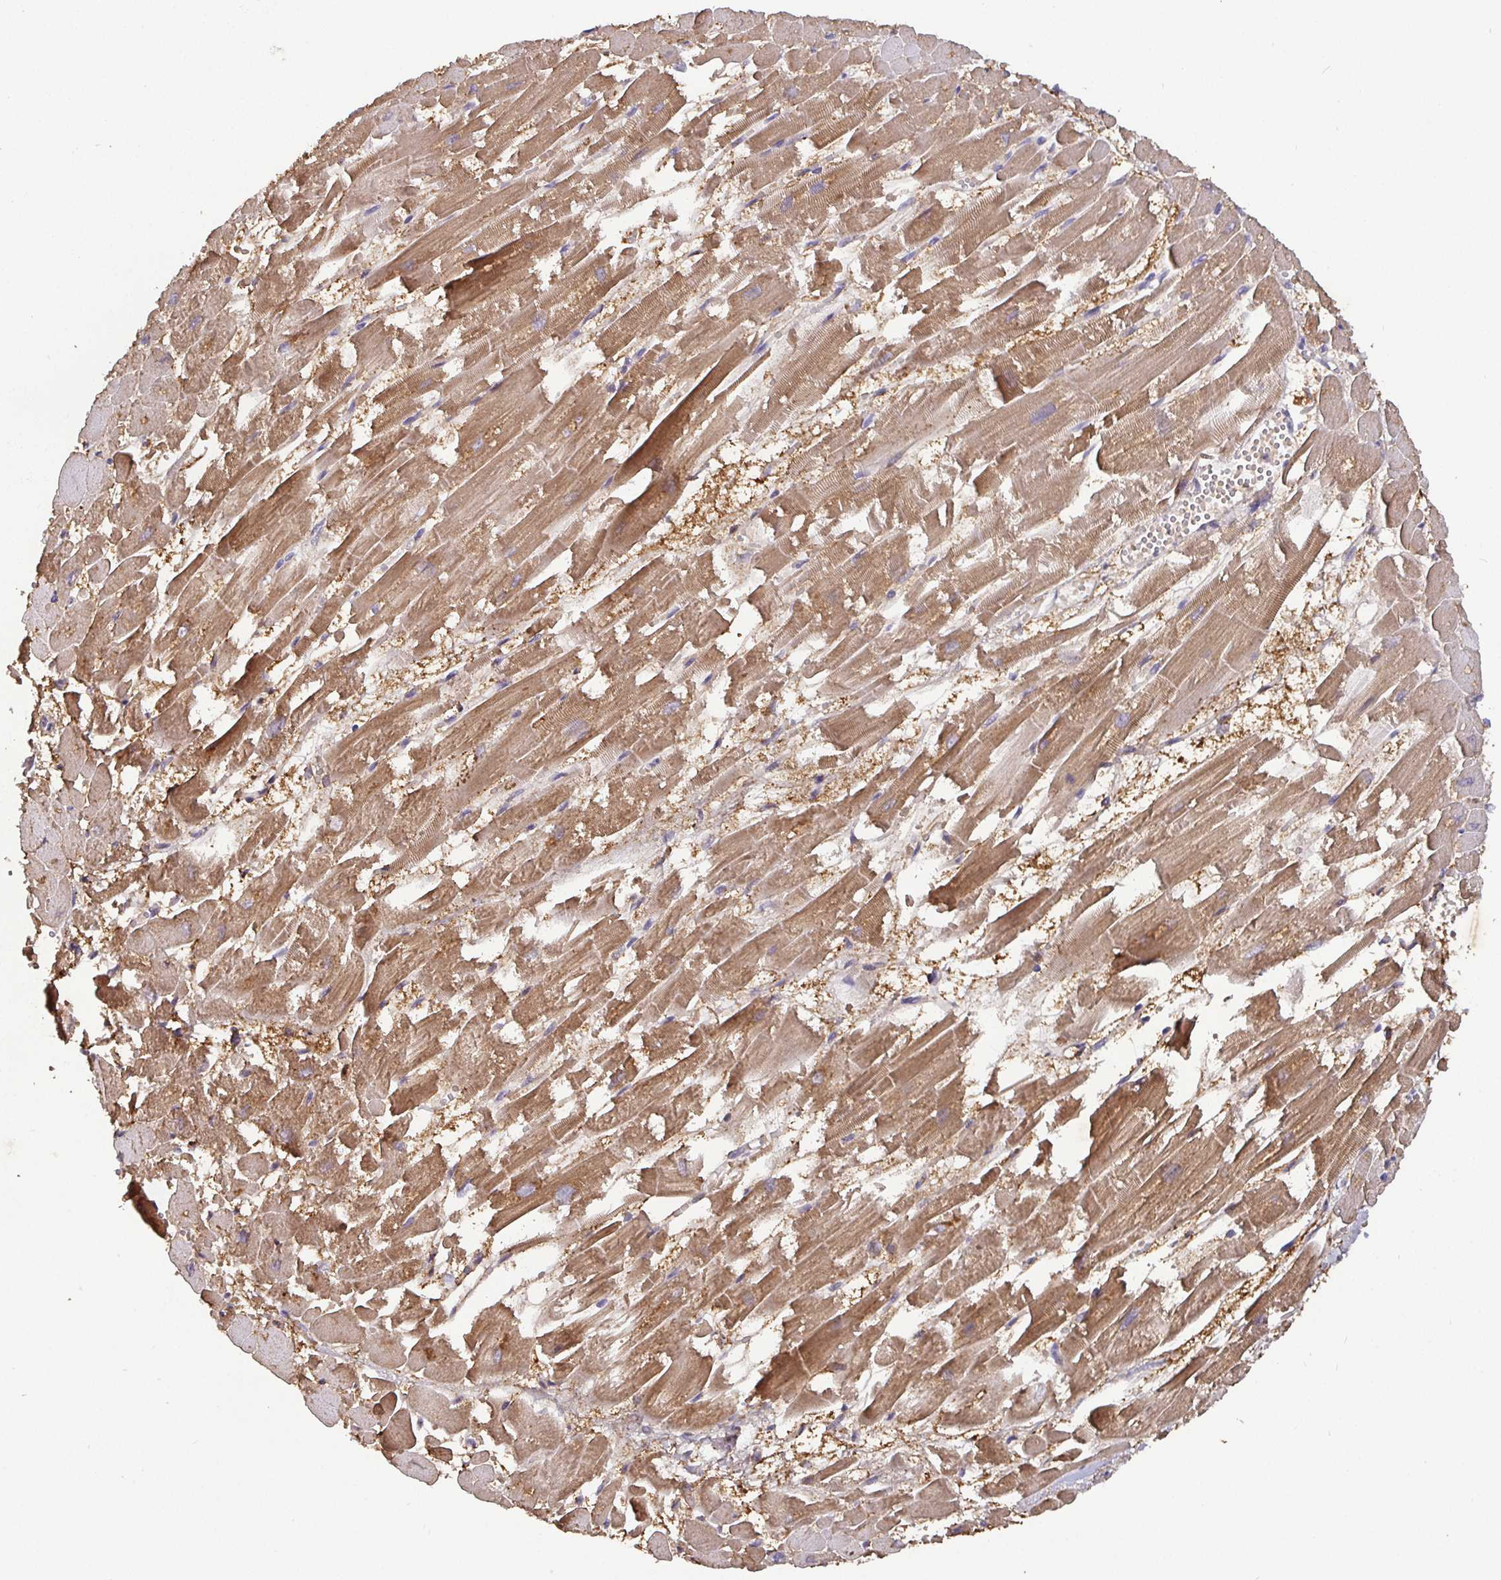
{"staining": {"intensity": "moderate", "quantity": ">75%", "location": "cytoplasmic/membranous"}, "tissue": "heart muscle", "cell_type": "Cardiomyocytes", "image_type": "normal", "snomed": [{"axis": "morphology", "description": "Normal tissue, NOS"}, {"axis": "topography", "description": "Heart"}], "caption": "A histopathology image of heart muscle stained for a protein exhibits moderate cytoplasmic/membranous brown staining in cardiomyocytes. Nuclei are stained in blue.", "gene": "SHISA4", "patient": {"sex": "female", "age": 52}}